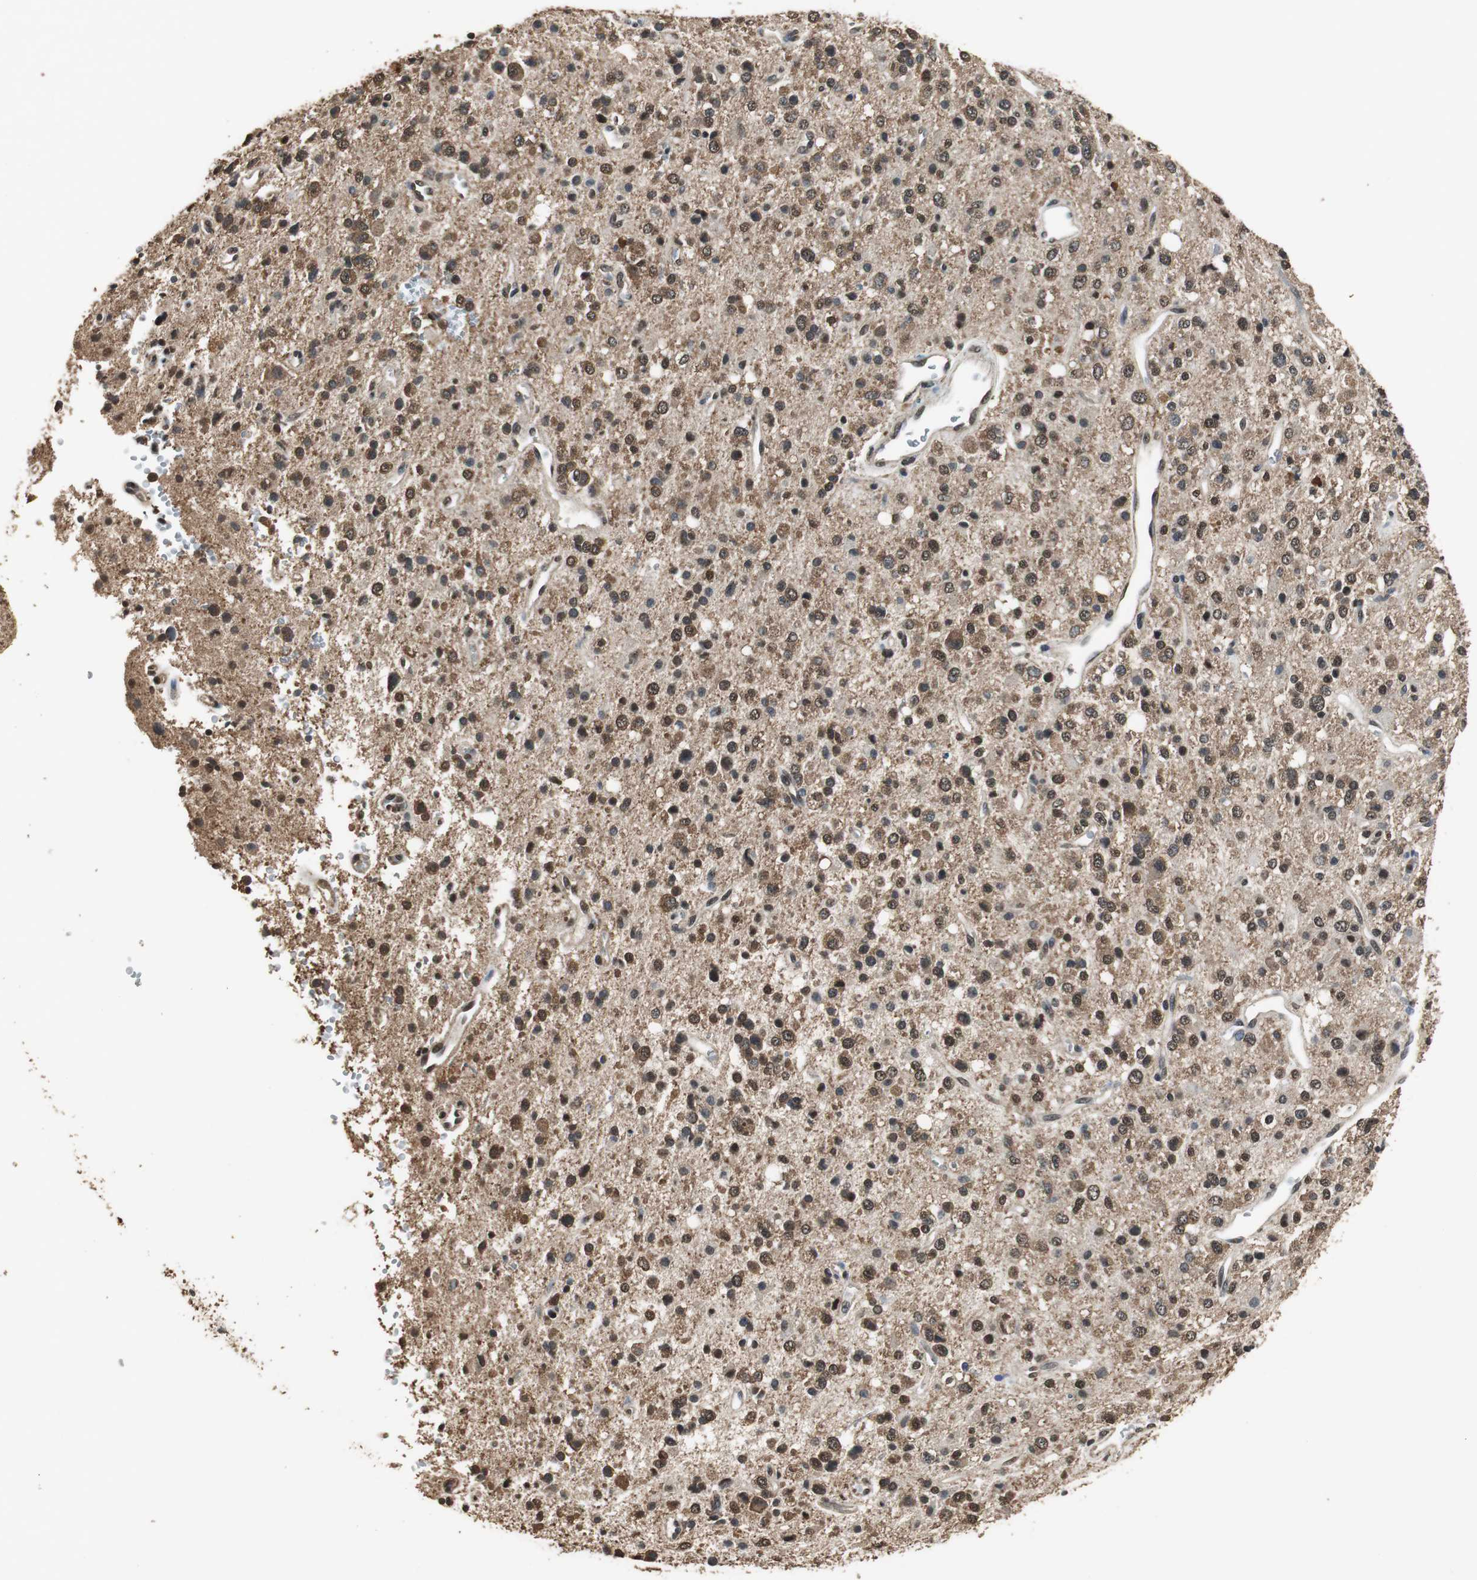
{"staining": {"intensity": "strong", "quantity": ">75%", "location": "cytoplasmic/membranous,nuclear"}, "tissue": "glioma", "cell_type": "Tumor cells", "image_type": "cancer", "snomed": [{"axis": "morphology", "description": "Glioma, malignant, High grade"}, {"axis": "topography", "description": "Brain"}], "caption": "Glioma was stained to show a protein in brown. There is high levels of strong cytoplasmic/membranous and nuclear expression in about >75% of tumor cells.", "gene": "PPP1R13B", "patient": {"sex": "male", "age": 47}}